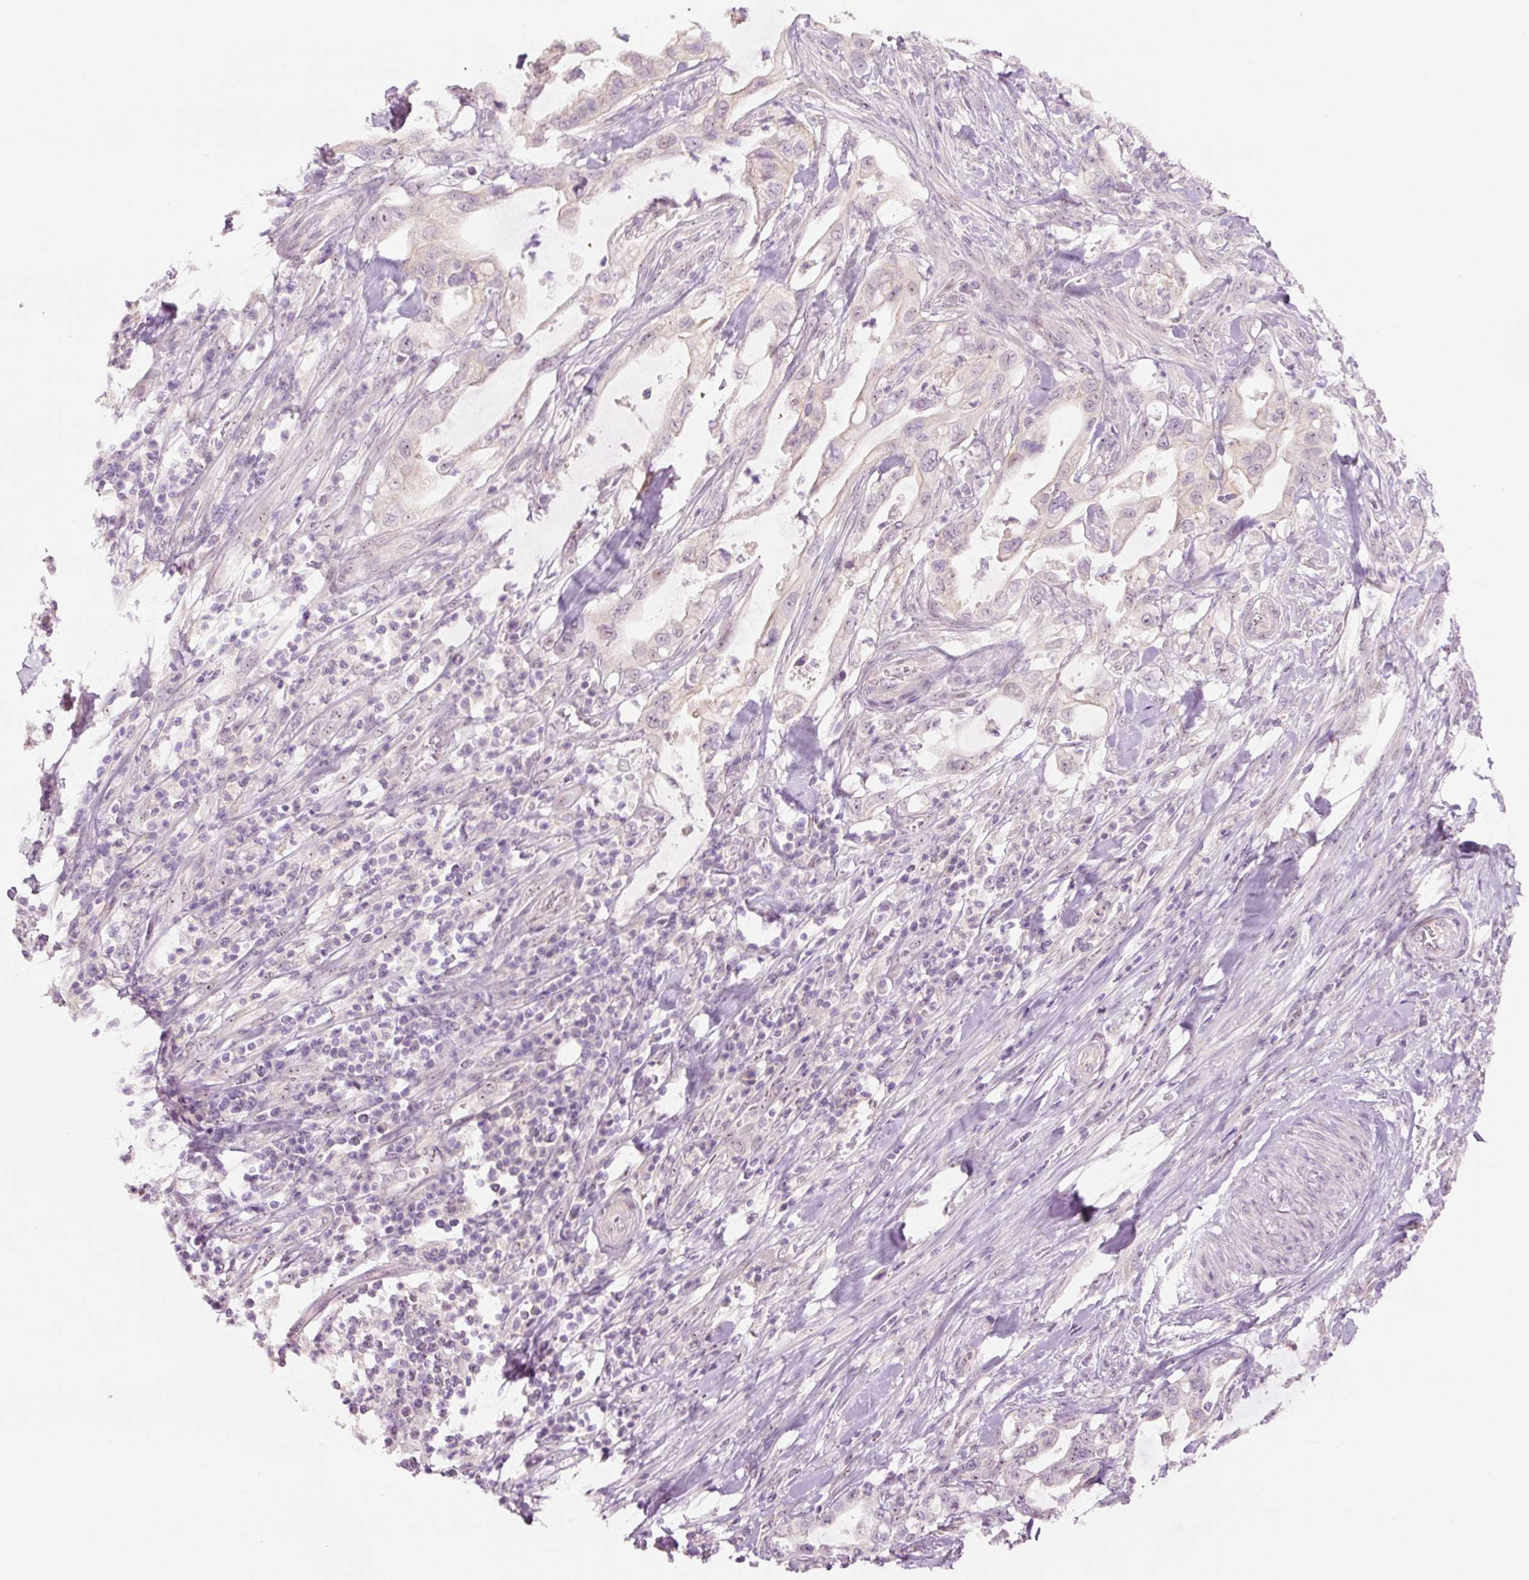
{"staining": {"intensity": "negative", "quantity": "none", "location": "none"}, "tissue": "pancreatic cancer", "cell_type": "Tumor cells", "image_type": "cancer", "snomed": [{"axis": "morphology", "description": "Adenocarcinoma, NOS"}, {"axis": "topography", "description": "Pancreas"}], "caption": "DAB immunohistochemical staining of human pancreatic cancer (adenocarcinoma) shows no significant positivity in tumor cells.", "gene": "GCG", "patient": {"sex": "female", "age": 61}}